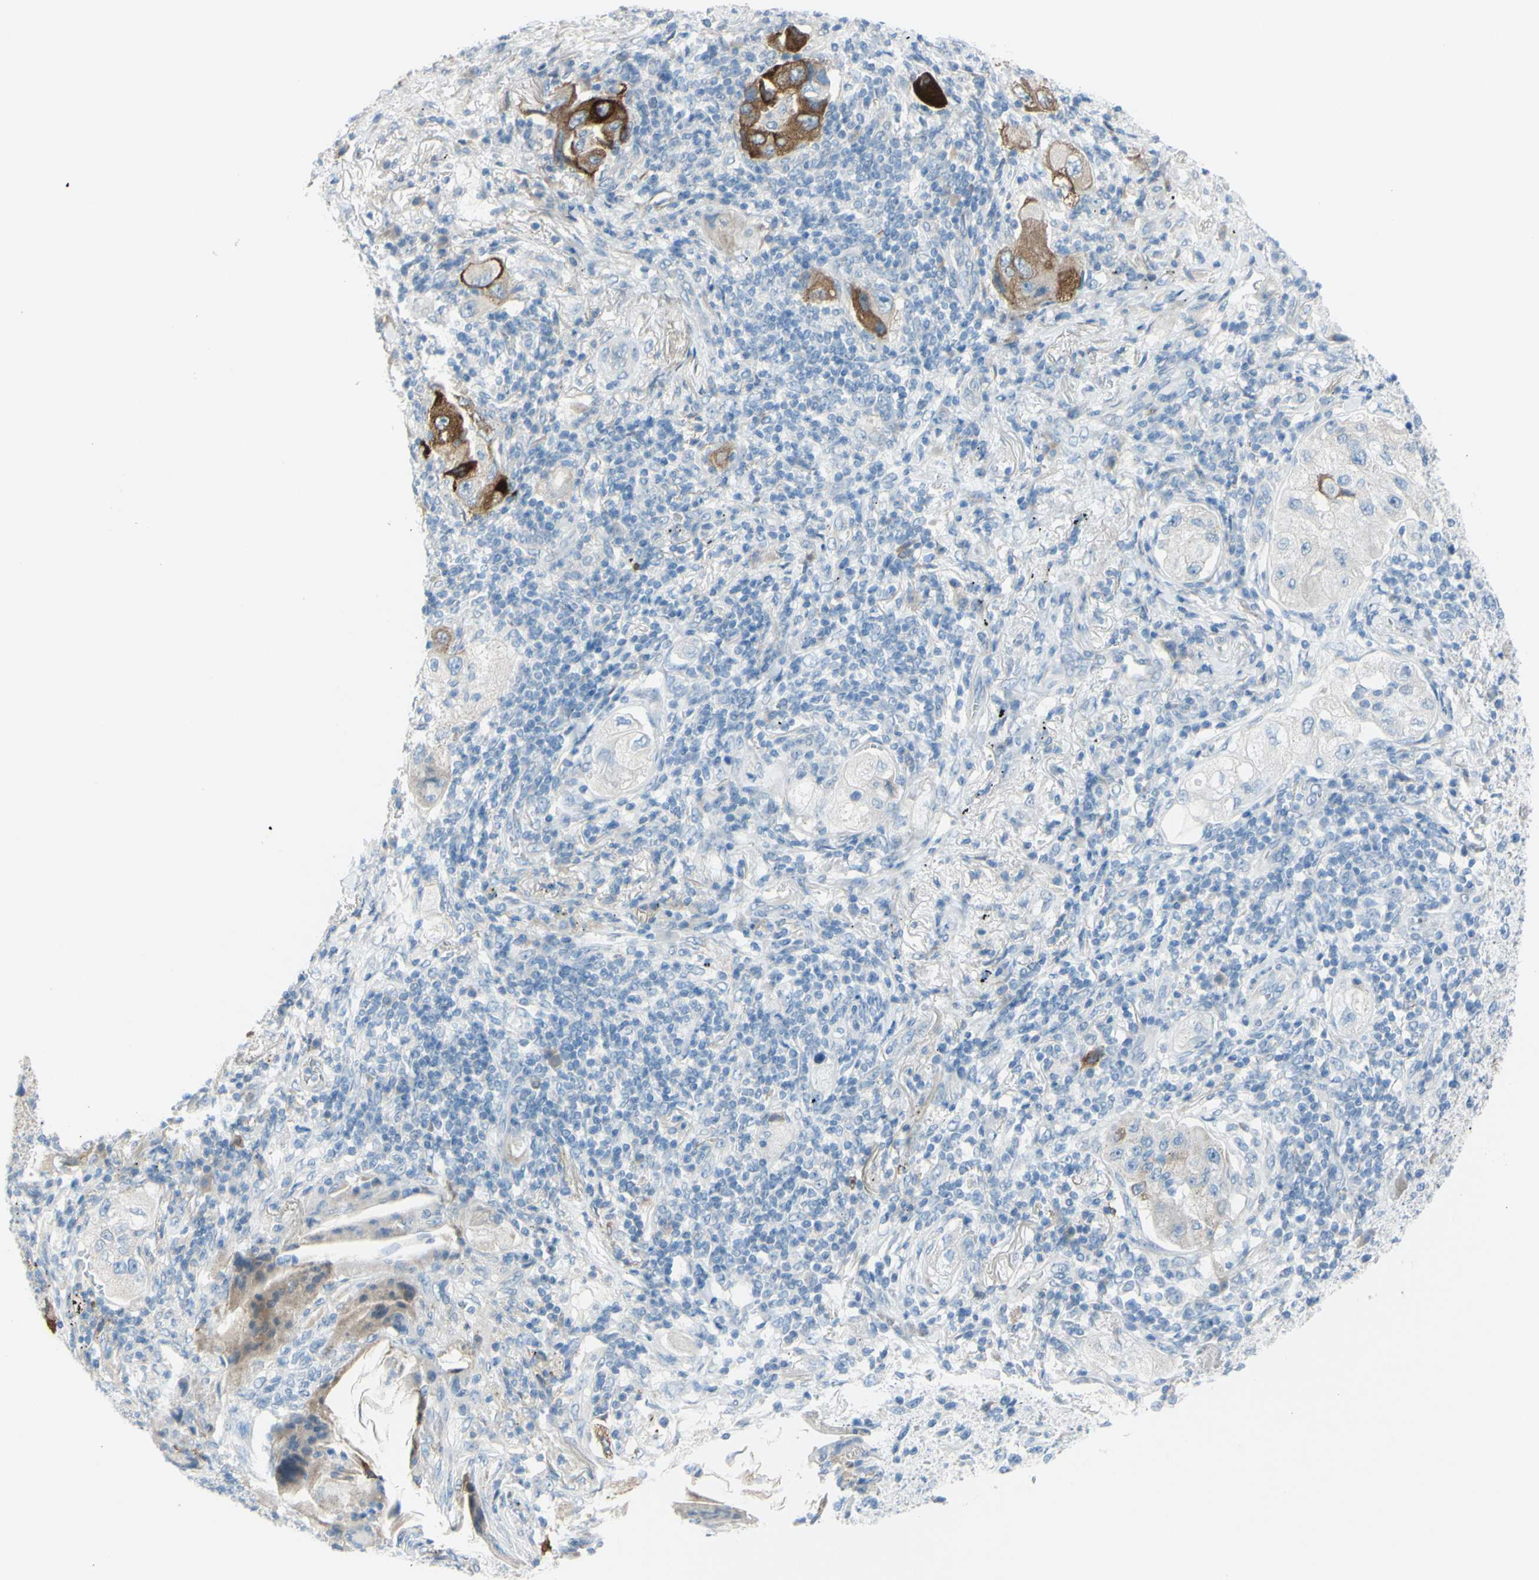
{"staining": {"intensity": "strong", "quantity": "25%-75%", "location": "cytoplasmic/membranous"}, "tissue": "lung cancer", "cell_type": "Tumor cells", "image_type": "cancer", "snomed": [{"axis": "morphology", "description": "Adenocarcinoma, NOS"}, {"axis": "topography", "description": "Lung"}], "caption": "The immunohistochemical stain highlights strong cytoplasmic/membranous positivity in tumor cells of adenocarcinoma (lung) tissue. (Brightfield microscopy of DAB IHC at high magnification).", "gene": "TFPI2", "patient": {"sex": "female", "age": 65}}